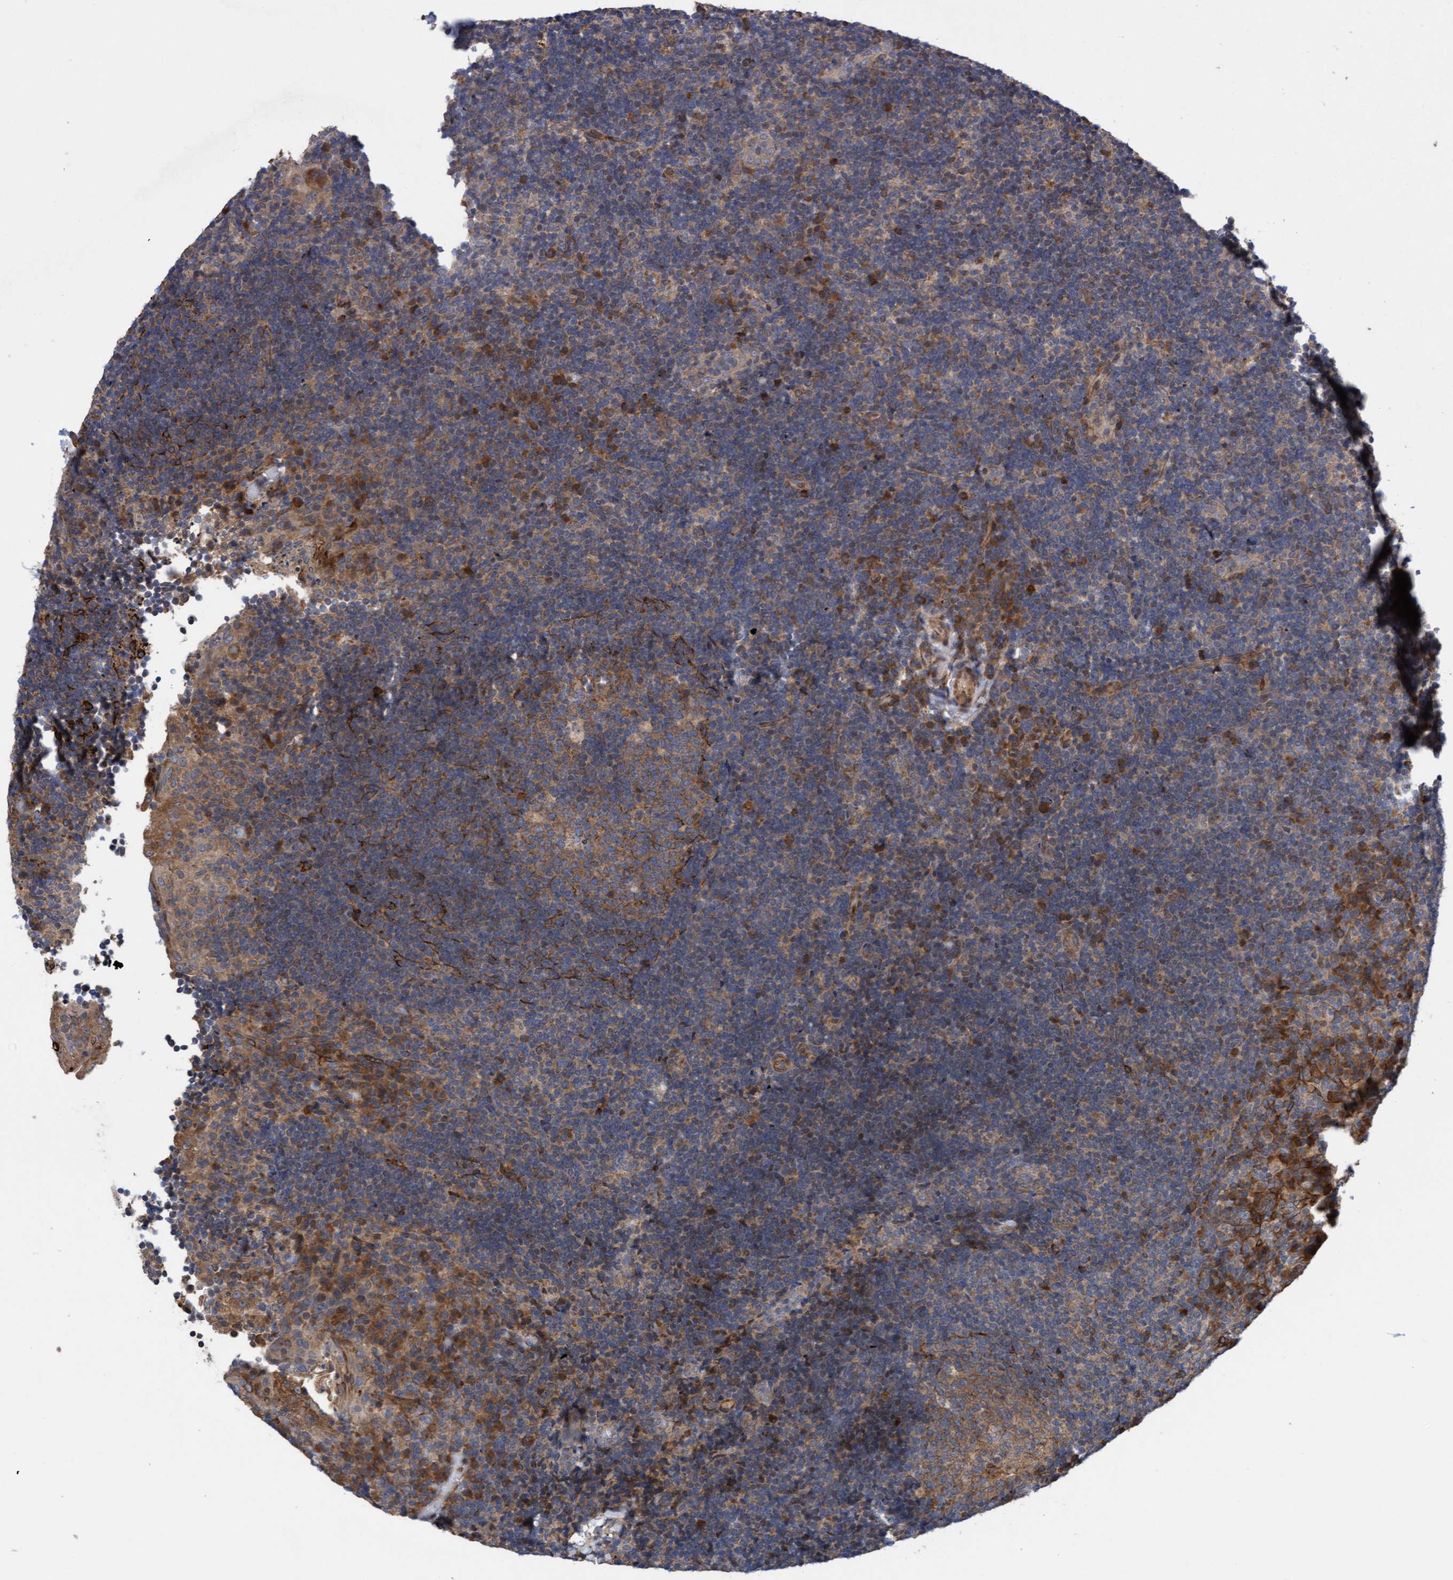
{"staining": {"intensity": "moderate", "quantity": "25%-75%", "location": "cytoplasmic/membranous"}, "tissue": "lymphoma", "cell_type": "Tumor cells", "image_type": "cancer", "snomed": [{"axis": "morphology", "description": "Malignant lymphoma, non-Hodgkin's type, High grade"}, {"axis": "topography", "description": "Tonsil"}], "caption": "Approximately 25%-75% of tumor cells in lymphoma display moderate cytoplasmic/membranous protein staining as visualized by brown immunohistochemical staining.", "gene": "ELP5", "patient": {"sex": "female", "age": 36}}